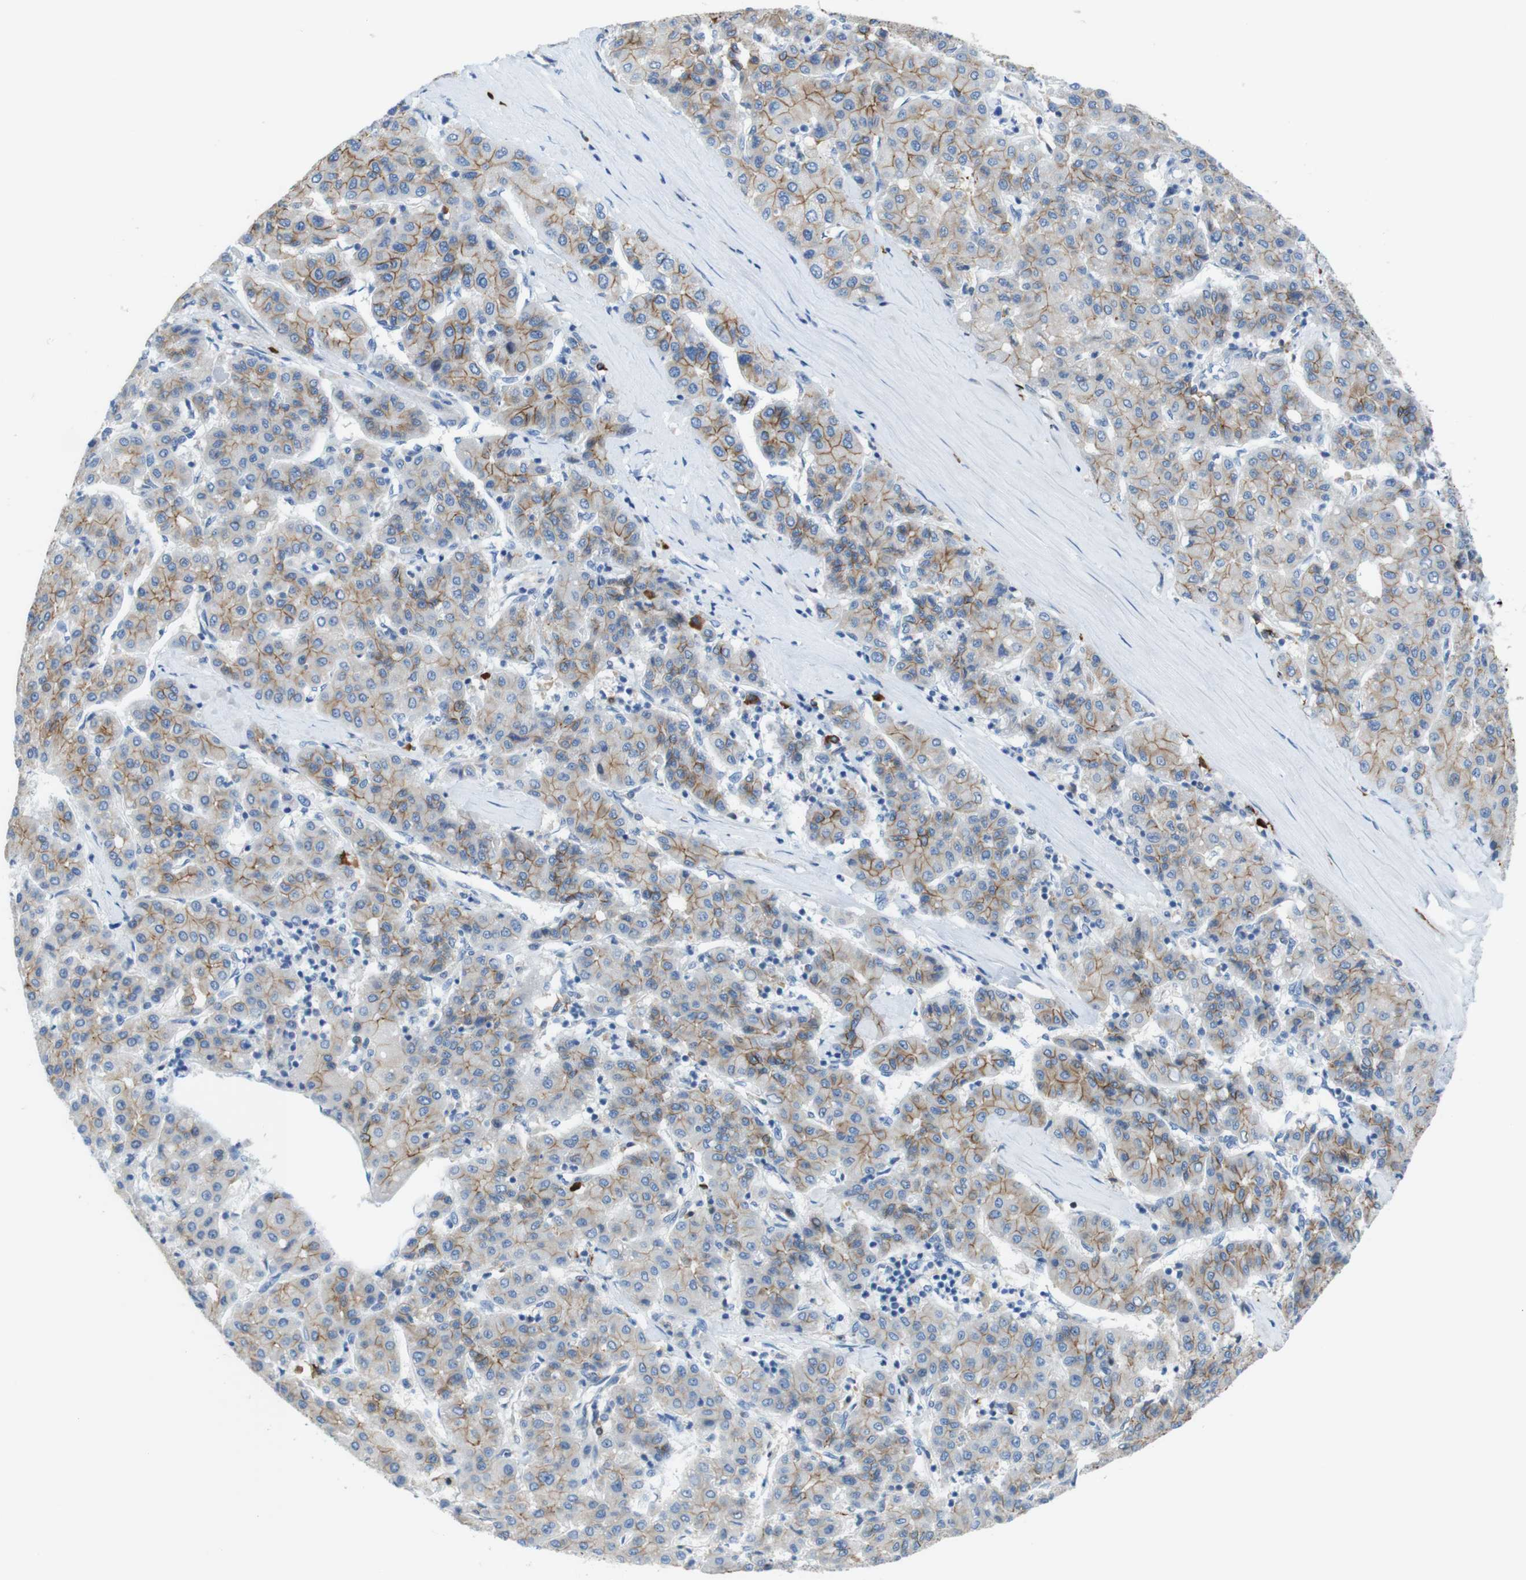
{"staining": {"intensity": "moderate", "quantity": "25%-75%", "location": "cytoplasmic/membranous"}, "tissue": "liver cancer", "cell_type": "Tumor cells", "image_type": "cancer", "snomed": [{"axis": "morphology", "description": "Carcinoma, Hepatocellular, NOS"}, {"axis": "topography", "description": "Liver"}], "caption": "Protein positivity by immunohistochemistry shows moderate cytoplasmic/membranous positivity in approximately 25%-75% of tumor cells in liver cancer.", "gene": "CLMN", "patient": {"sex": "male", "age": 65}}